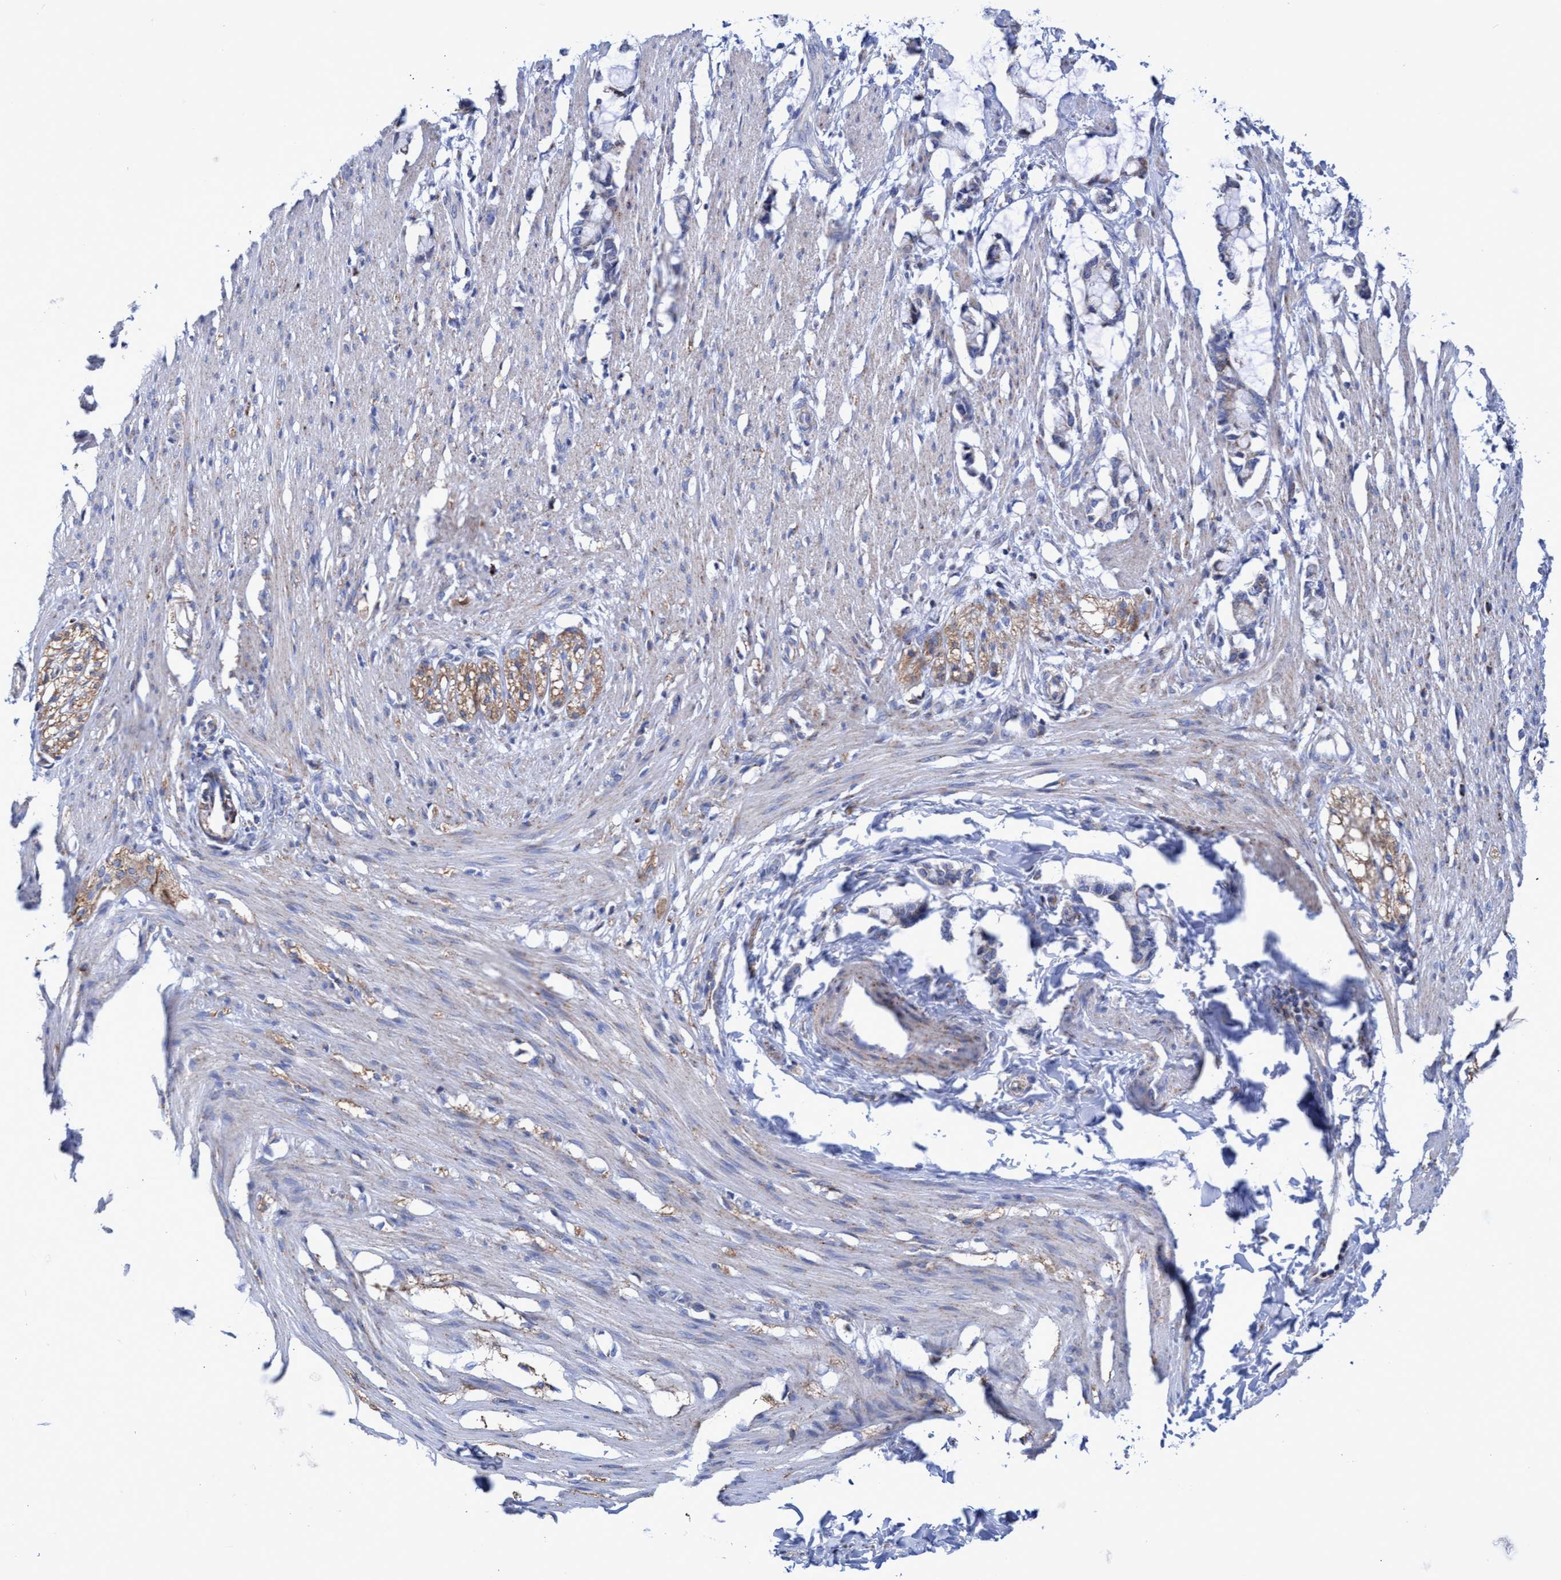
{"staining": {"intensity": "weak", "quantity": "<25%", "location": "cytoplasmic/membranous"}, "tissue": "smooth muscle", "cell_type": "Smooth muscle cells", "image_type": "normal", "snomed": [{"axis": "morphology", "description": "Normal tissue, NOS"}, {"axis": "morphology", "description": "Adenocarcinoma, NOS"}, {"axis": "topography", "description": "Smooth muscle"}, {"axis": "topography", "description": "Colon"}], "caption": "Photomicrograph shows no significant protein positivity in smooth muscle cells of unremarkable smooth muscle.", "gene": "ZNF750", "patient": {"sex": "male", "age": 14}}